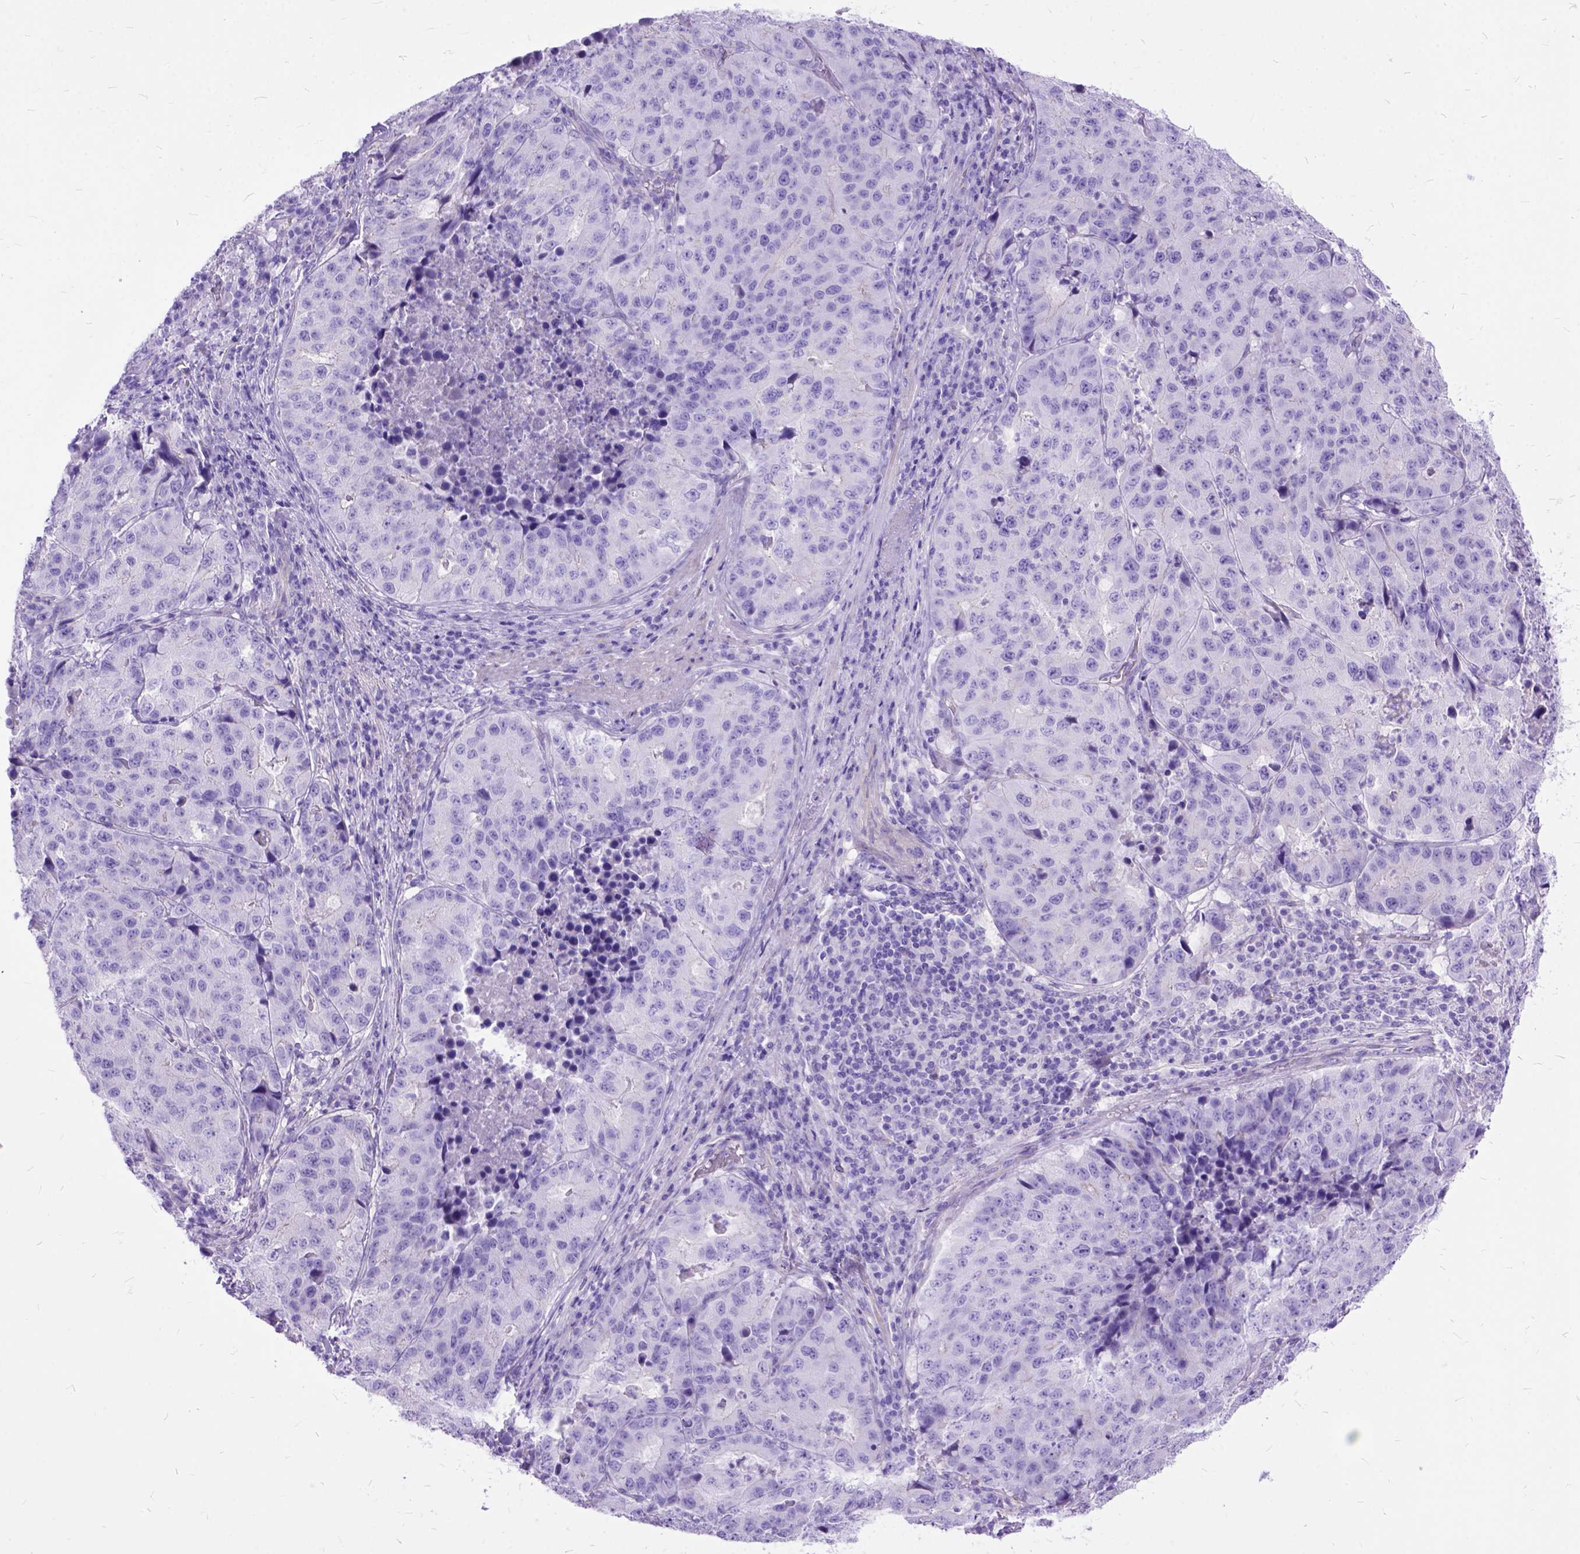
{"staining": {"intensity": "negative", "quantity": "none", "location": "none"}, "tissue": "stomach cancer", "cell_type": "Tumor cells", "image_type": "cancer", "snomed": [{"axis": "morphology", "description": "Adenocarcinoma, NOS"}, {"axis": "topography", "description": "Stomach"}], "caption": "Immunohistochemistry histopathology image of neoplastic tissue: adenocarcinoma (stomach) stained with DAB shows no significant protein expression in tumor cells.", "gene": "ARL9", "patient": {"sex": "male", "age": 71}}